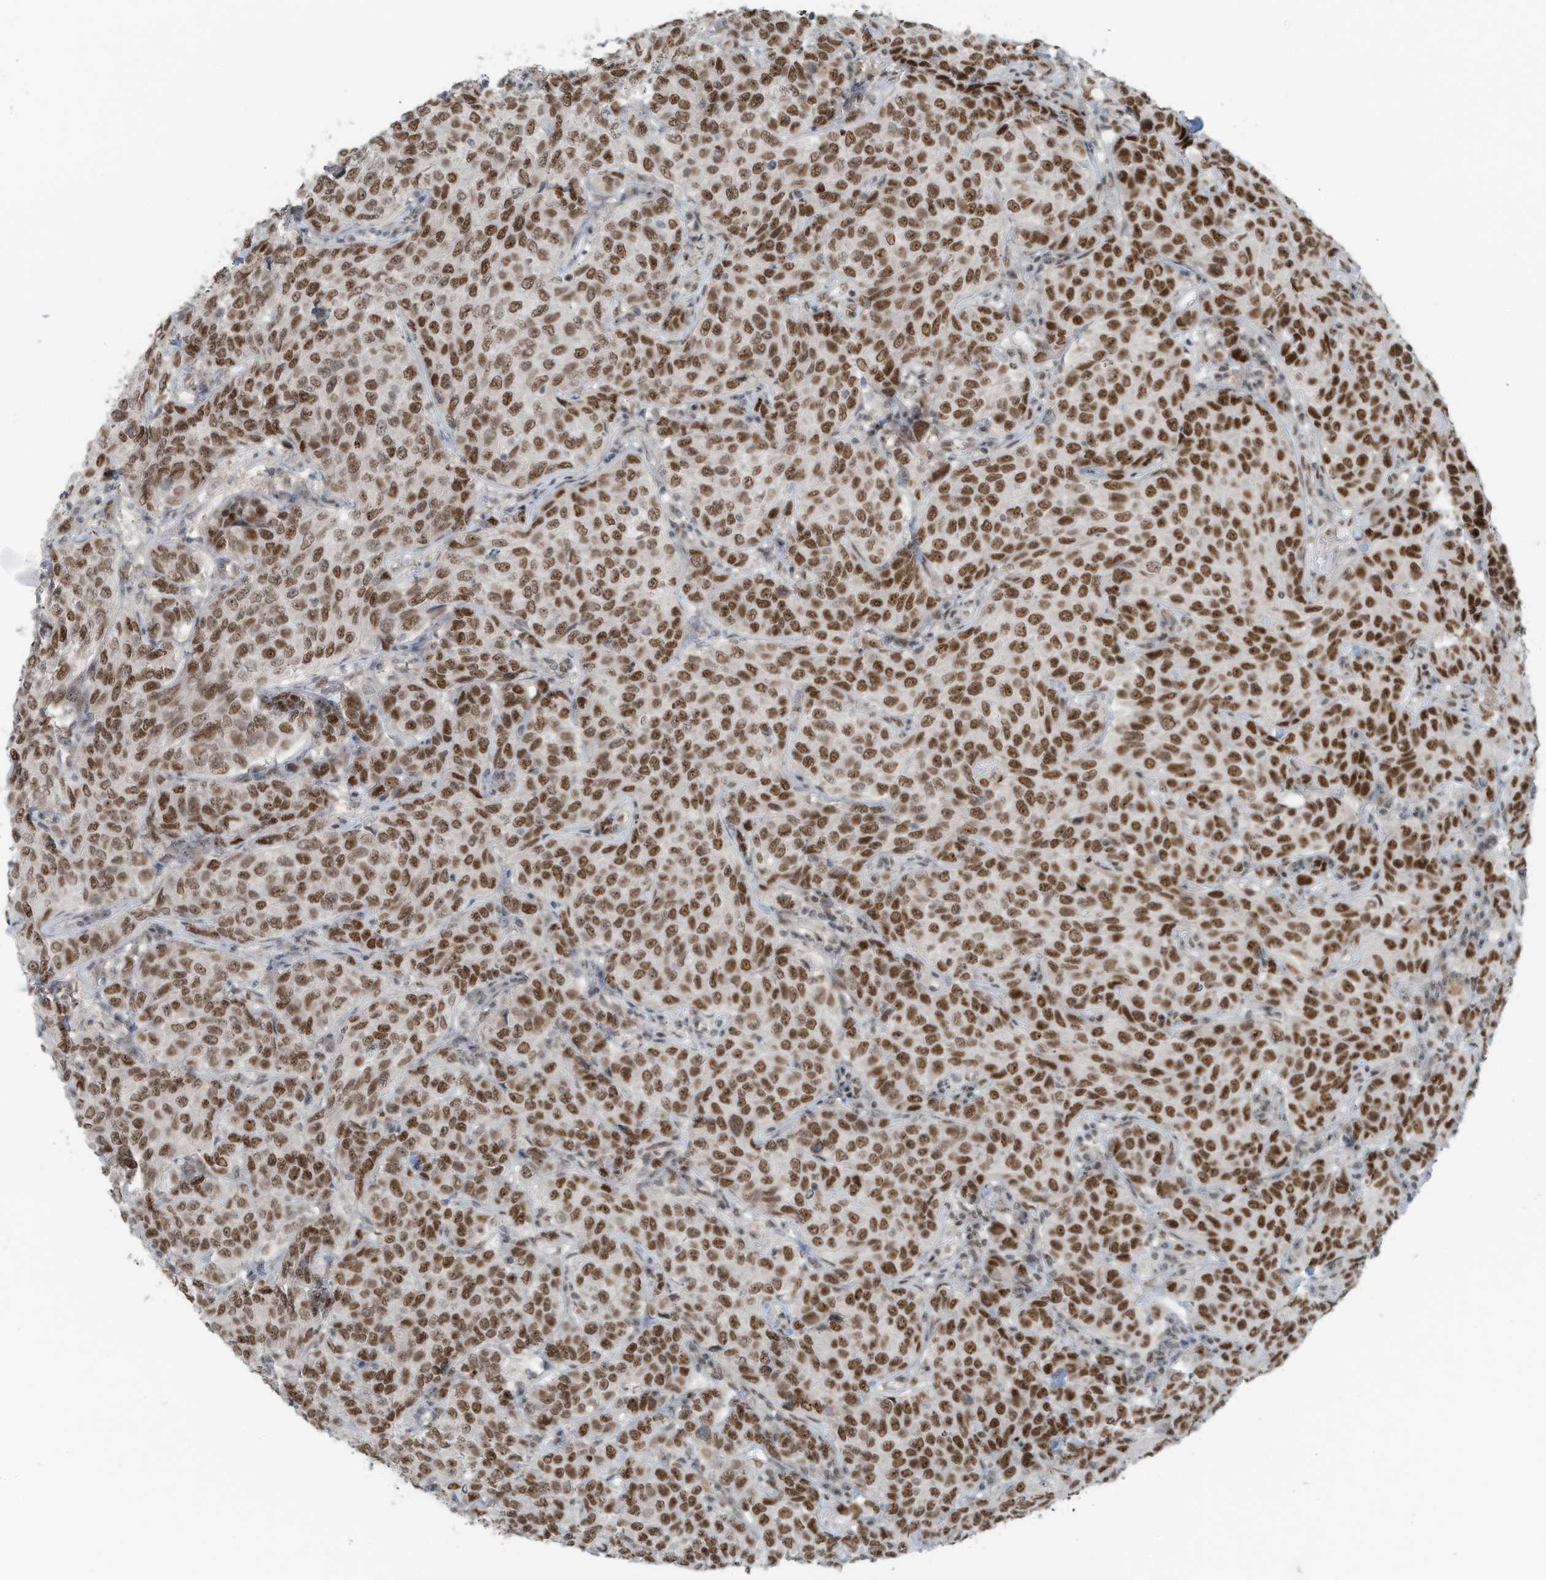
{"staining": {"intensity": "moderate", "quantity": ">75%", "location": "nuclear"}, "tissue": "breast cancer", "cell_type": "Tumor cells", "image_type": "cancer", "snomed": [{"axis": "morphology", "description": "Duct carcinoma"}, {"axis": "topography", "description": "Breast"}], "caption": "This histopathology image exhibits IHC staining of human breast invasive ductal carcinoma, with medium moderate nuclear staining in about >75% of tumor cells.", "gene": "WRNIP1", "patient": {"sex": "female", "age": 55}}